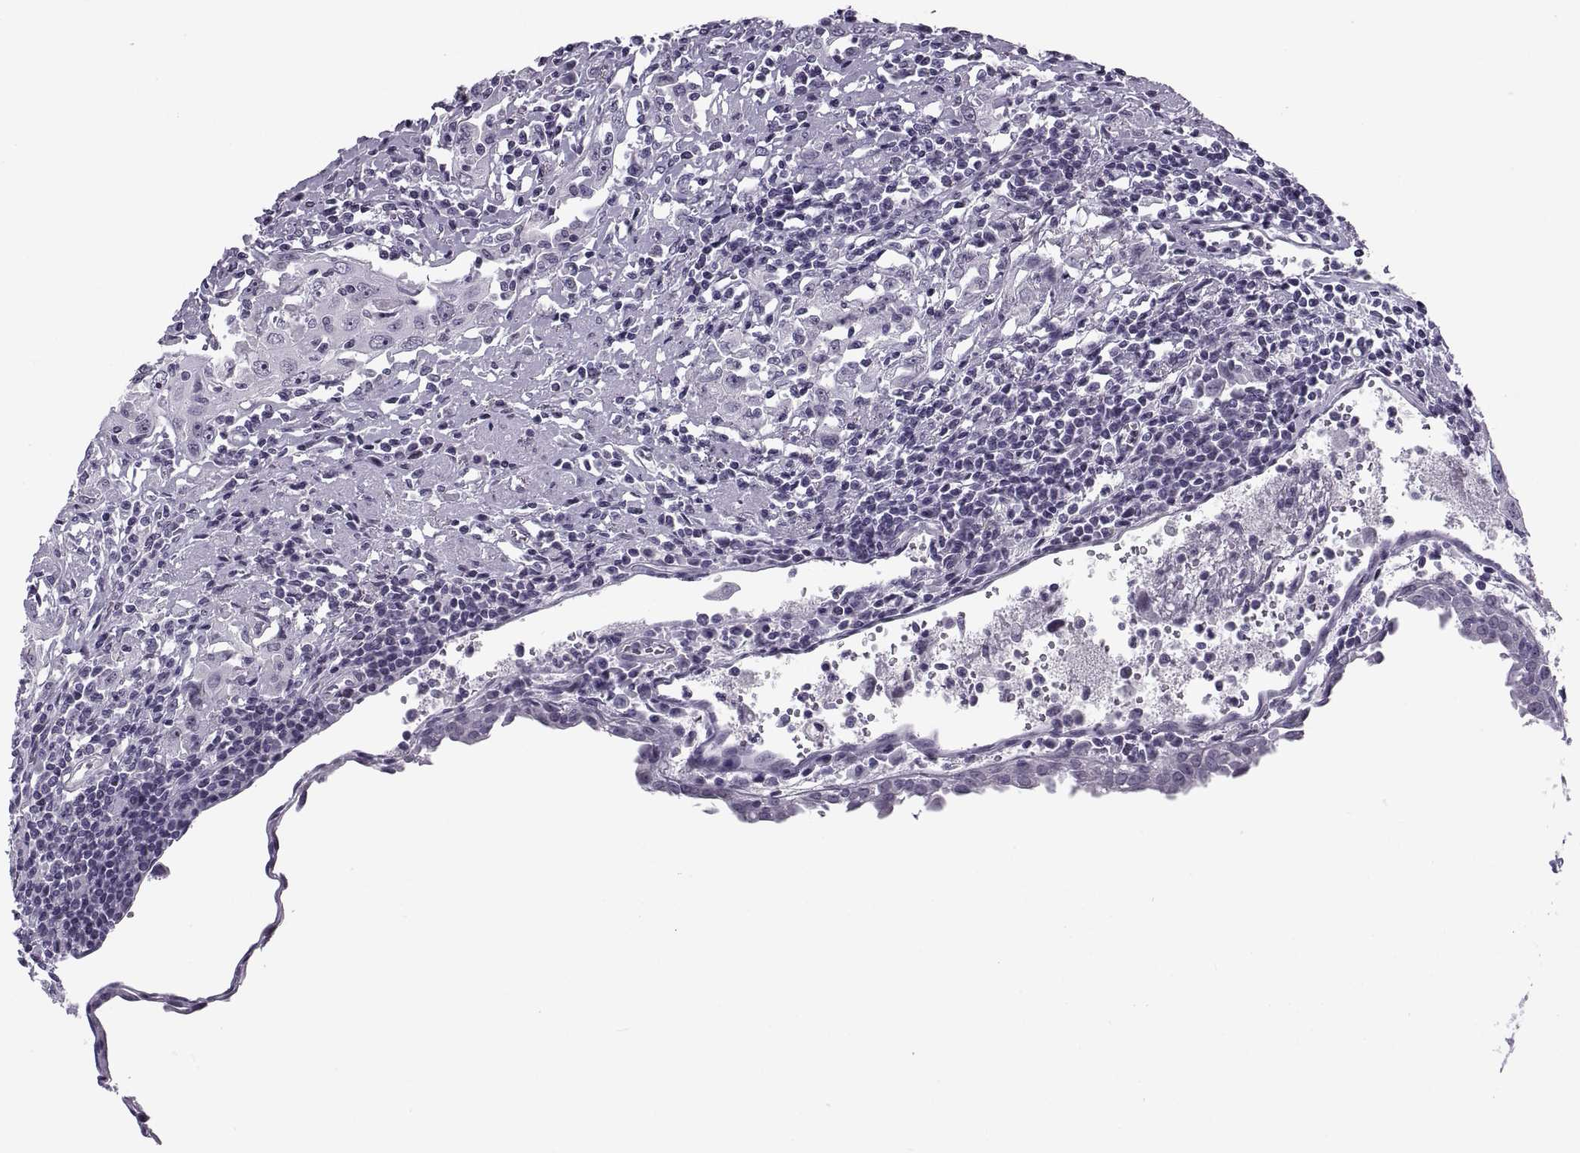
{"staining": {"intensity": "negative", "quantity": "none", "location": "none"}, "tissue": "urothelial cancer", "cell_type": "Tumor cells", "image_type": "cancer", "snomed": [{"axis": "morphology", "description": "Urothelial carcinoma, High grade"}, {"axis": "topography", "description": "Urinary bladder"}], "caption": "DAB immunohistochemical staining of human urothelial cancer shows no significant expression in tumor cells.", "gene": "TBC1D3G", "patient": {"sex": "female", "age": 85}}